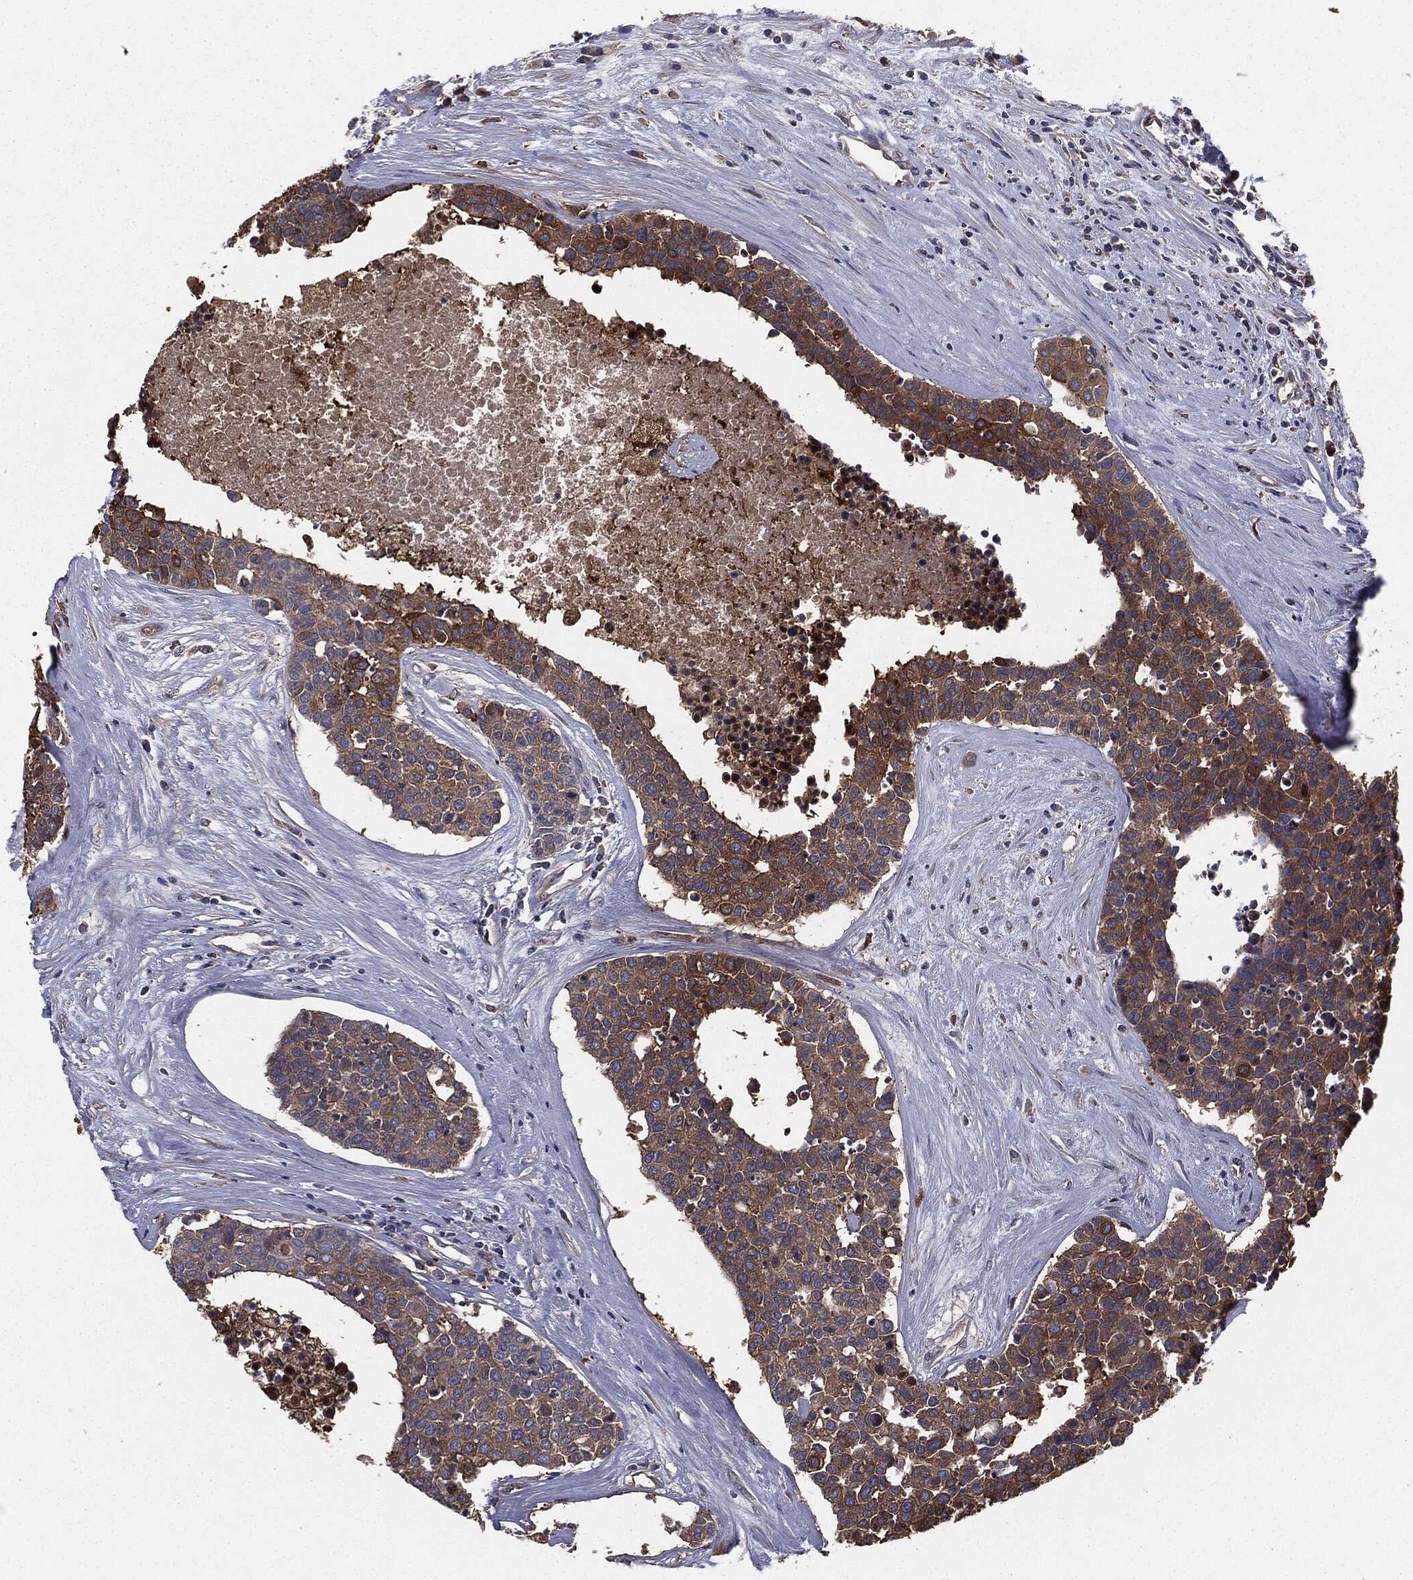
{"staining": {"intensity": "strong", "quantity": ">75%", "location": "cytoplasmic/membranous"}, "tissue": "carcinoid", "cell_type": "Tumor cells", "image_type": "cancer", "snomed": [{"axis": "morphology", "description": "Carcinoid, malignant, NOS"}, {"axis": "topography", "description": "Colon"}], "caption": "Brown immunohistochemical staining in carcinoid (malignant) exhibits strong cytoplasmic/membranous positivity in approximately >75% of tumor cells. The protein of interest is stained brown, and the nuclei are stained in blue (DAB IHC with brightfield microscopy, high magnification).", "gene": "GNB5", "patient": {"sex": "male", "age": 81}}